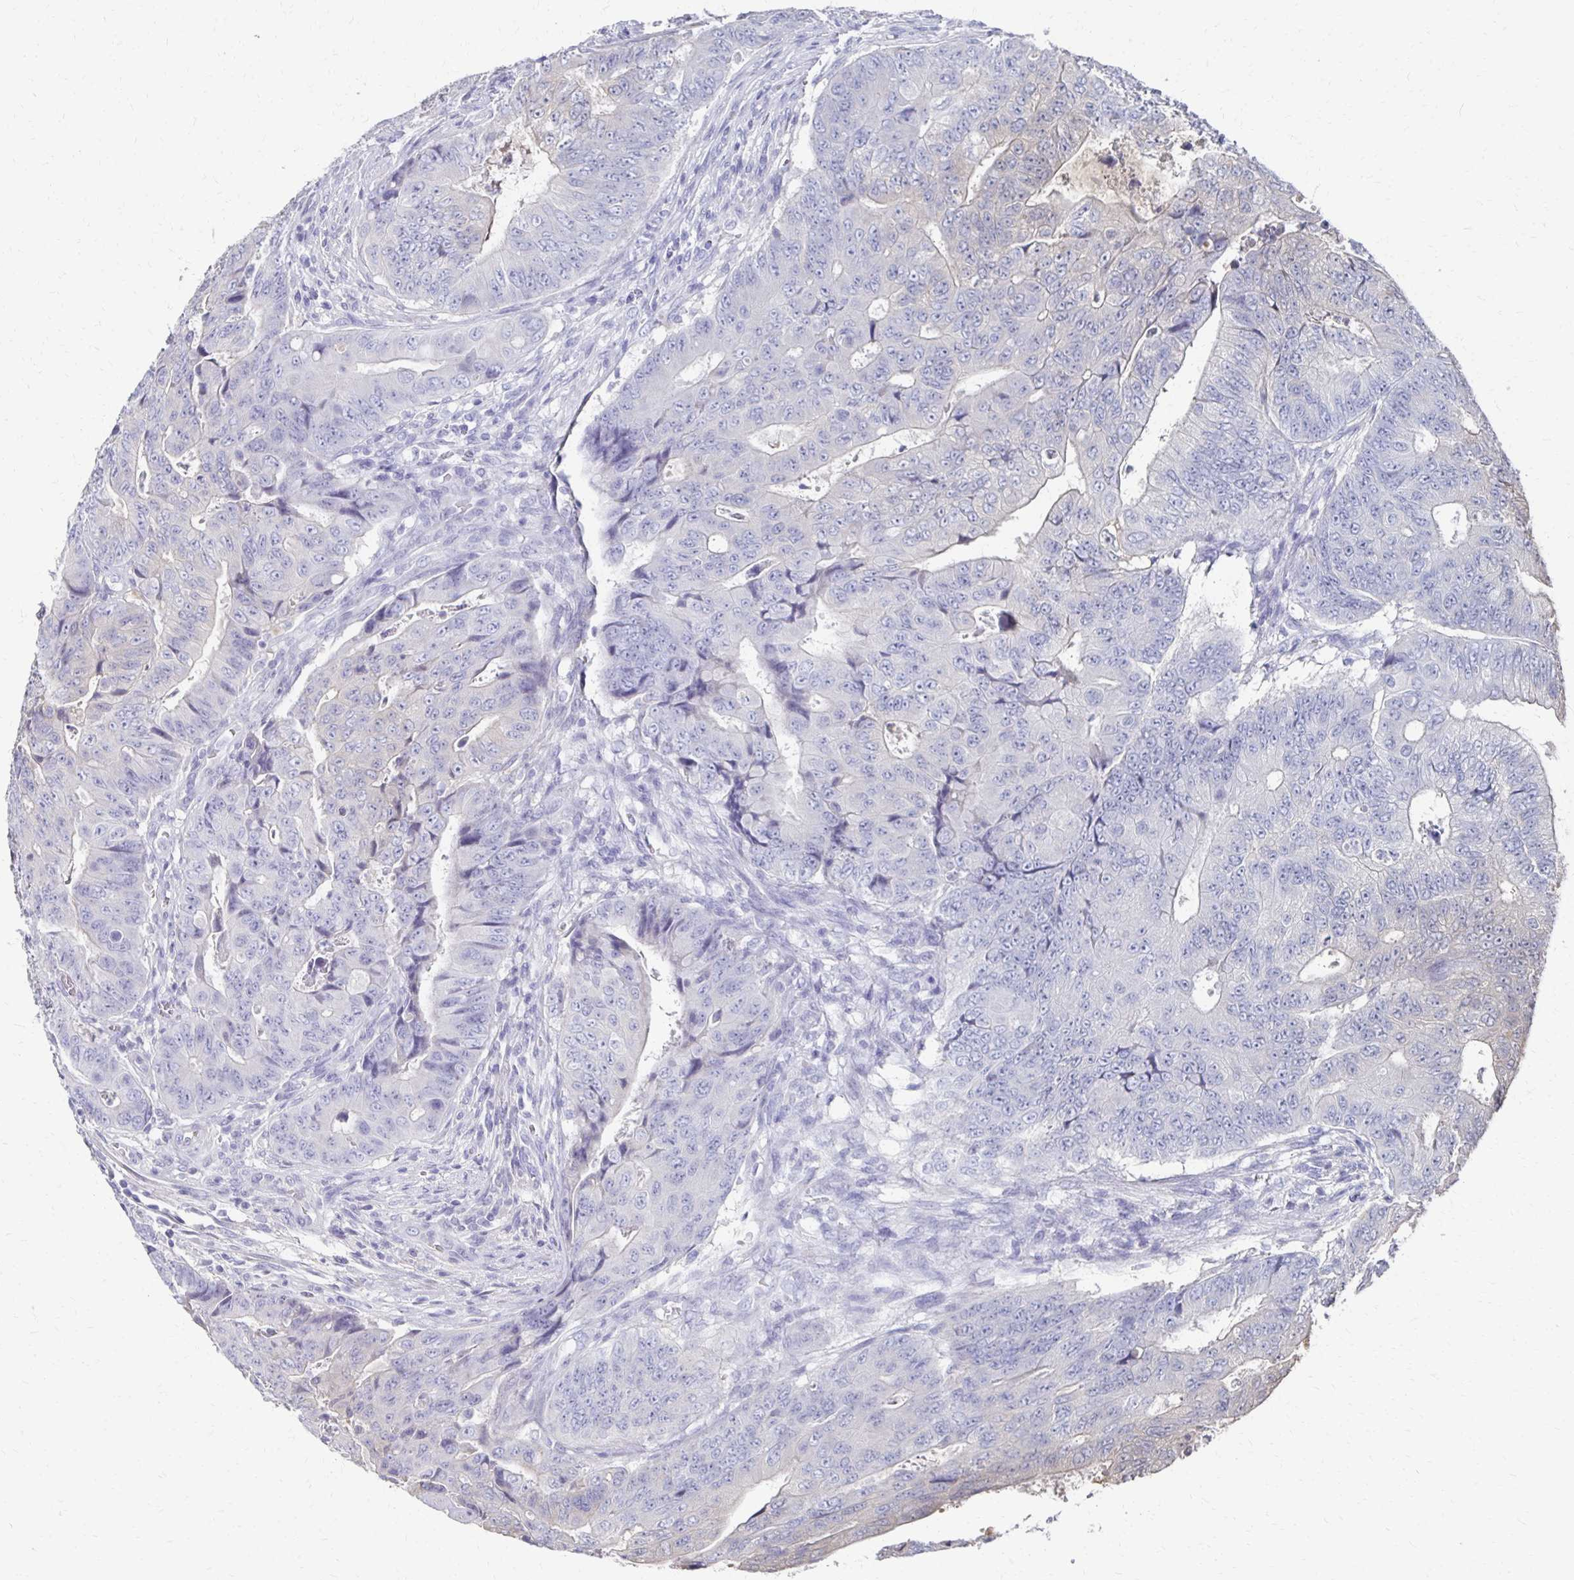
{"staining": {"intensity": "negative", "quantity": "none", "location": "none"}, "tissue": "colorectal cancer", "cell_type": "Tumor cells", "image_type": "cancer", "snomed": [{"axis": "morphology", "description": "Adenocarcinoma, NOS"}, {"axis": "topography", "description": "Colon"}], "caption": "High magnification brightfield microscopy of adenocarcinoma (colorectal) stained with DAB (3,3'-diaminobenzidine) (brown) and counterstained with hematoxylin (blue): tumor cells show no significant positivity. The staining was performed using DAB to visualize the protein expression in brown, while the nuclei were stained in blue with hematoxylin (Magnification: 20x).", "gene": "SYCP3", "patient": {"sex": "female", "age": 48}}